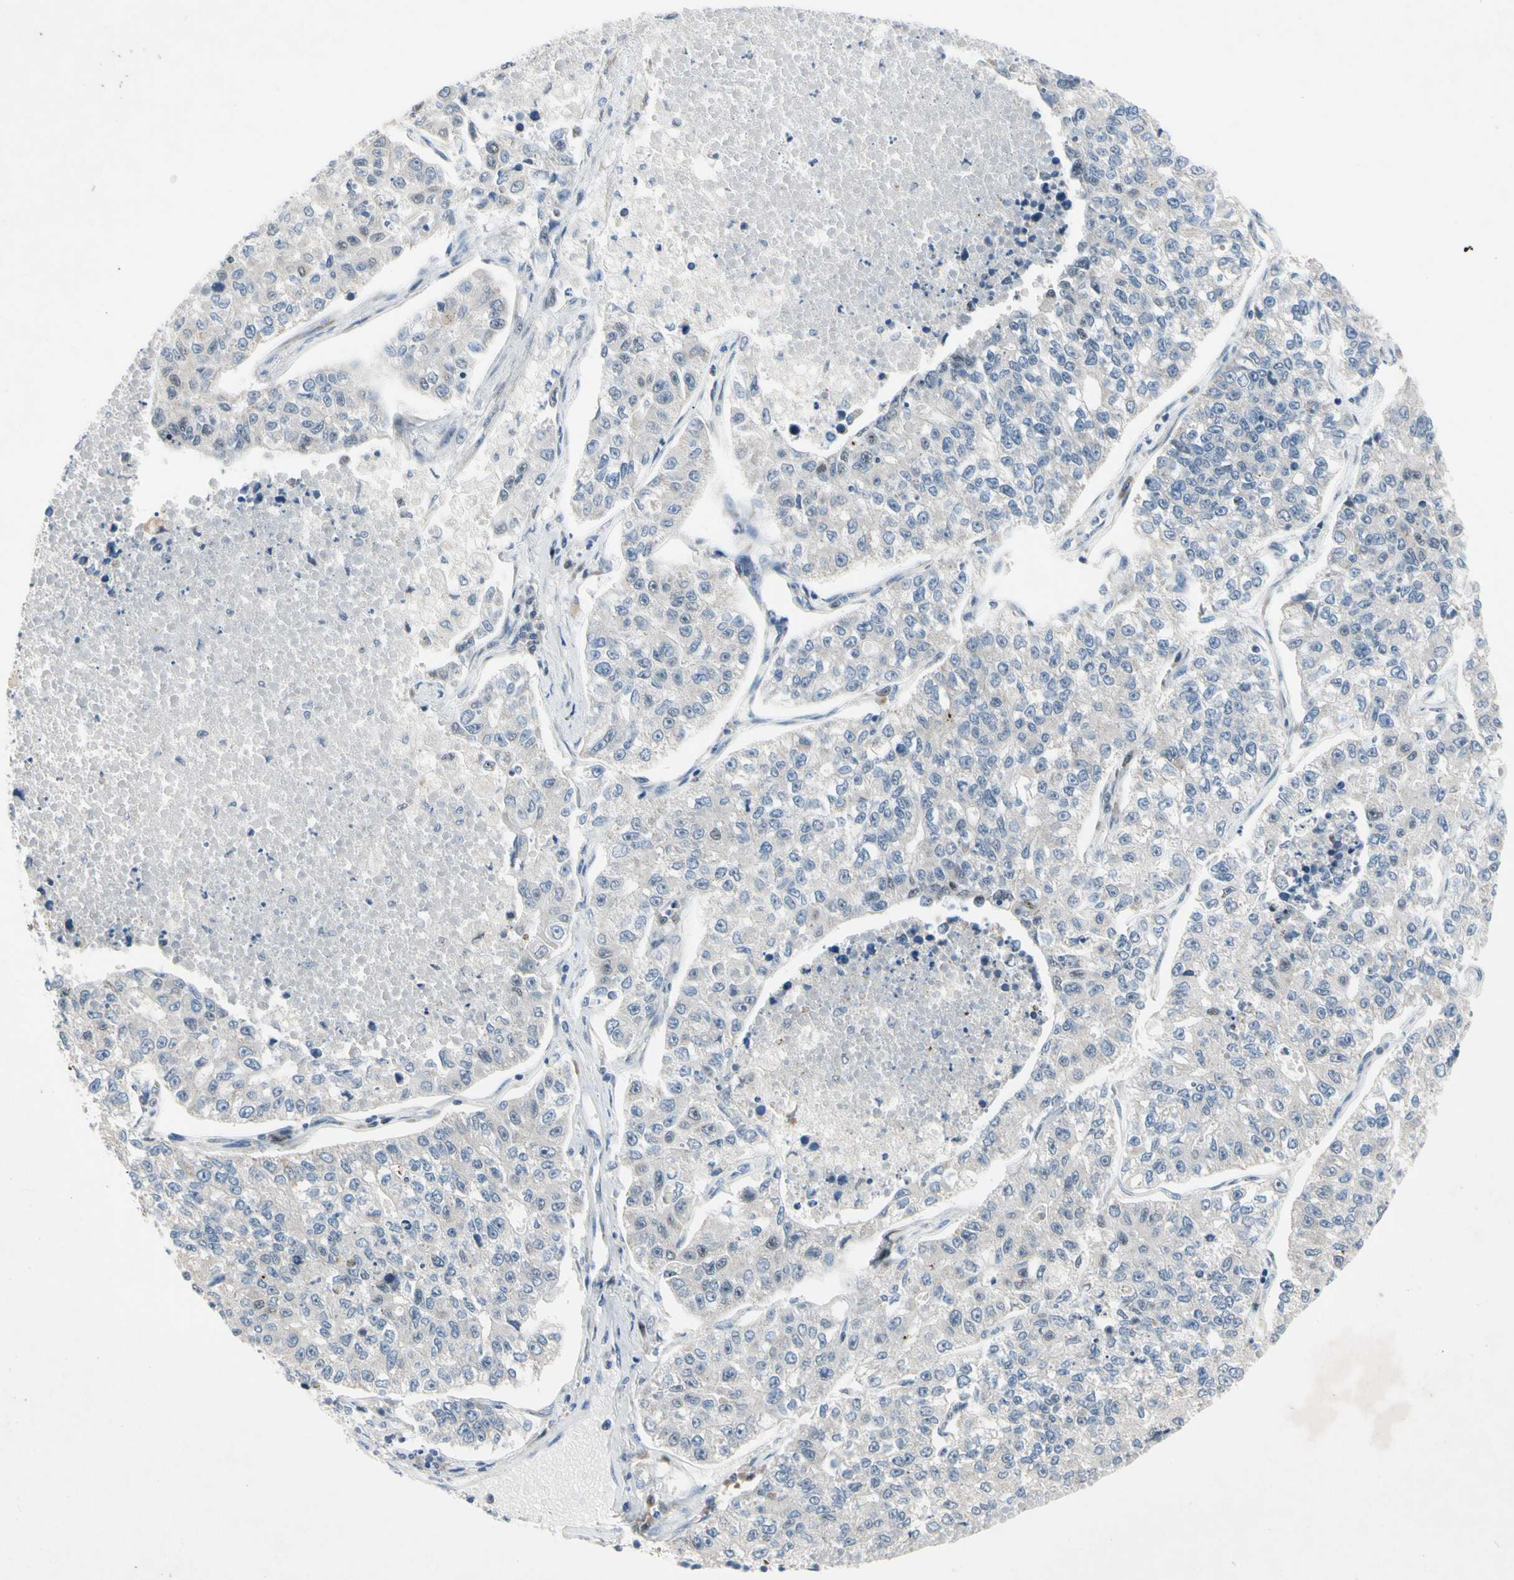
{"staining": {"intensity": "negative", "quantity": "none", "location": "none"}, "tissue": "lung cancer", "cell_type": "Tumor cells", "image_type": "cancer", "snomed": [{"axis": "morphology", "description": "Adenocarcinoma, NOS"}, {"axis": "topography", "description": "Lung"}], "caption": "High power microscopy image of an immunohistochemistry (IHC) micrograph of lung adenocarcinoma, revealing no significant expression in tumor cells. (Stains: DAB immunohistochemistry (IHC) with hematoxylin counter stain, Microscopy: brightfield microscopy at high magnification).", "gene": "MARK1", "patient": {"sex": "male", "age": 49}}